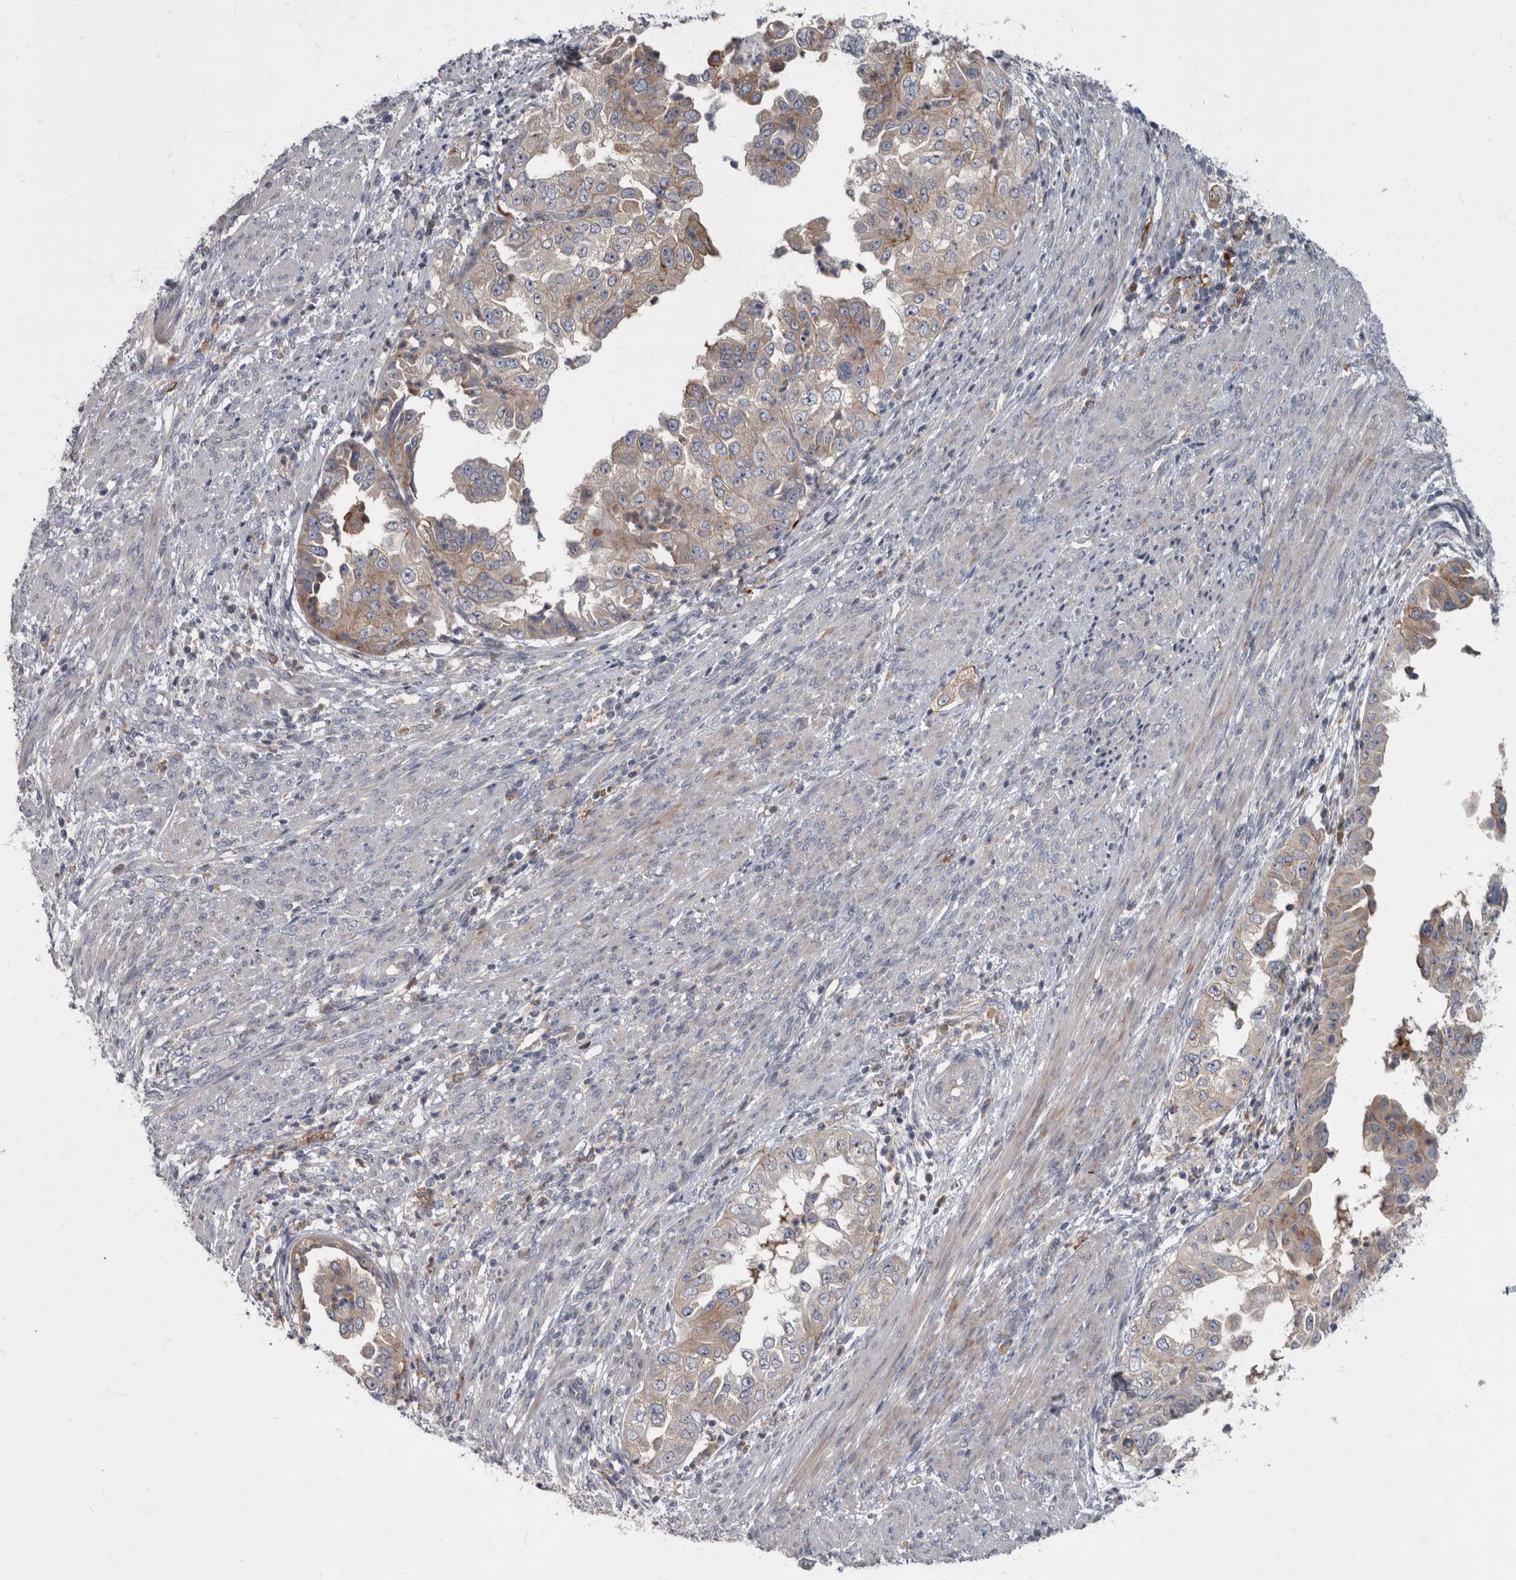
{"staining": {"intensity": "moderate", "quantity": "<25%", "location": "cytoplasmic/membranous"}, "tissue": "endometrial cancer", "cell_type": "Tumor cells", "image_type": "cancer", "snomed": [{"axis": "morphology", "description": "Adenocarcinoma, NOS"}, {"axis": "topography", "description": "Endometrium"}], "caption": "The micrograph reveals immunohistochemical staining of endometrial cancer (adenocarcinoma). There is moderate cytoplasmic/membranous staining is appreciated in about <25% of tumor cells. (DAB = brown stain, brightfield microscopy at high magnification).", "gene": "CDC42BPG", "patient": {"sex": "female", "age": 85}}